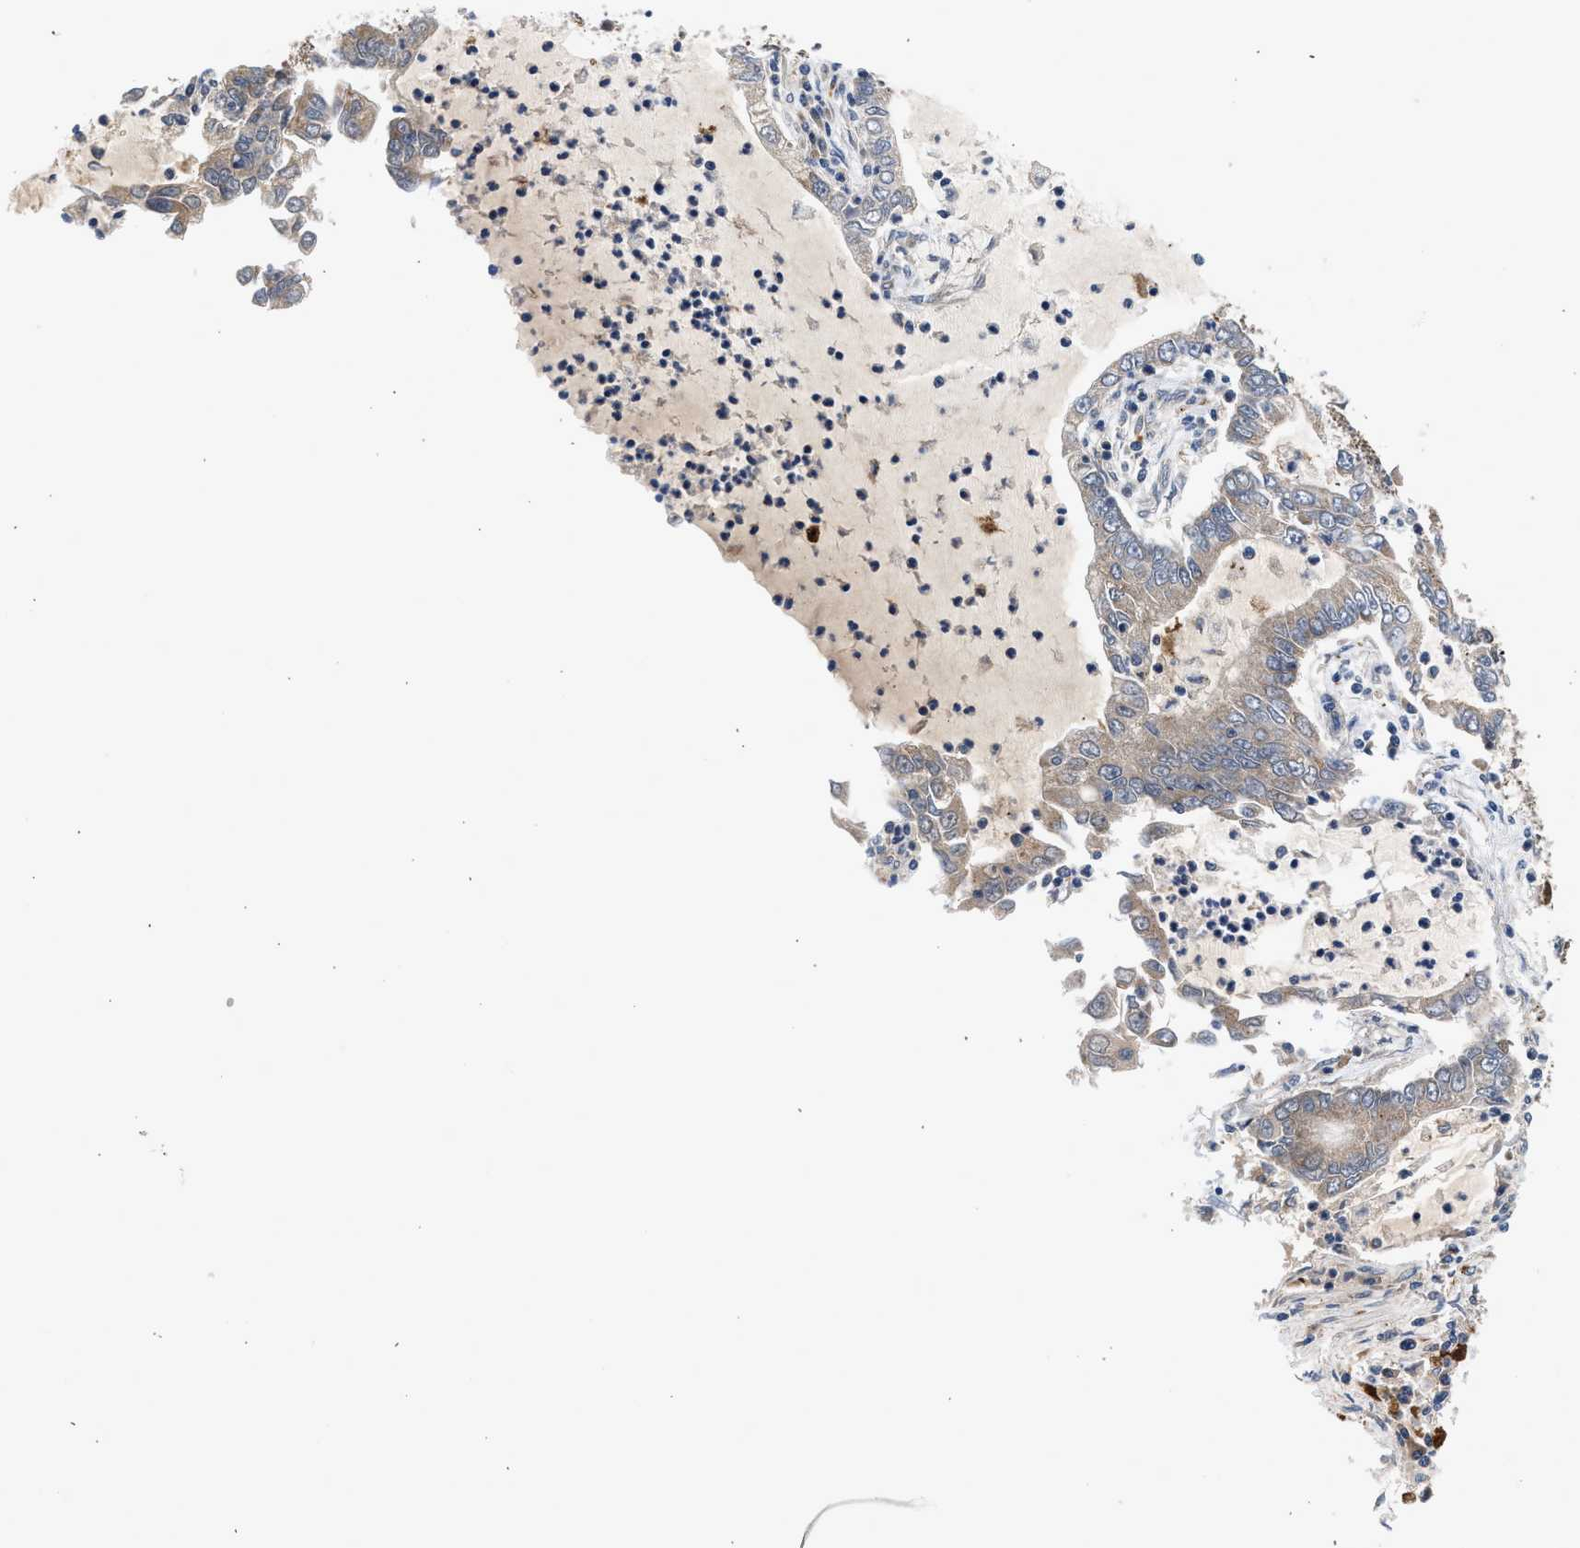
{"staining": {"intensity": "weak", "quantity": ">75%", "location": "cytoplasmic/membranous"}, "tissue": "lung cancer", "cell_type": "Tumor cells", "image_type": "cancer", "snomed": [{"axis": "morphology", "description": "Adenocarcinoma, NOS"}, {"axis": "topography", "description": "Lung"}], "caption": "Tumor cells demonstrate weak cytoplasmic/membranous staining in approximately >75% of cells in adenocarcinoma (lung). The staining is performed using DAB (3,3'-diaminobenzidine) brown chromogen to label protein expression. The nuclei are counter-stained blue using hematoxylin.", "gene": "POLG2", "patient": {"sex": "female", "age": 51}}